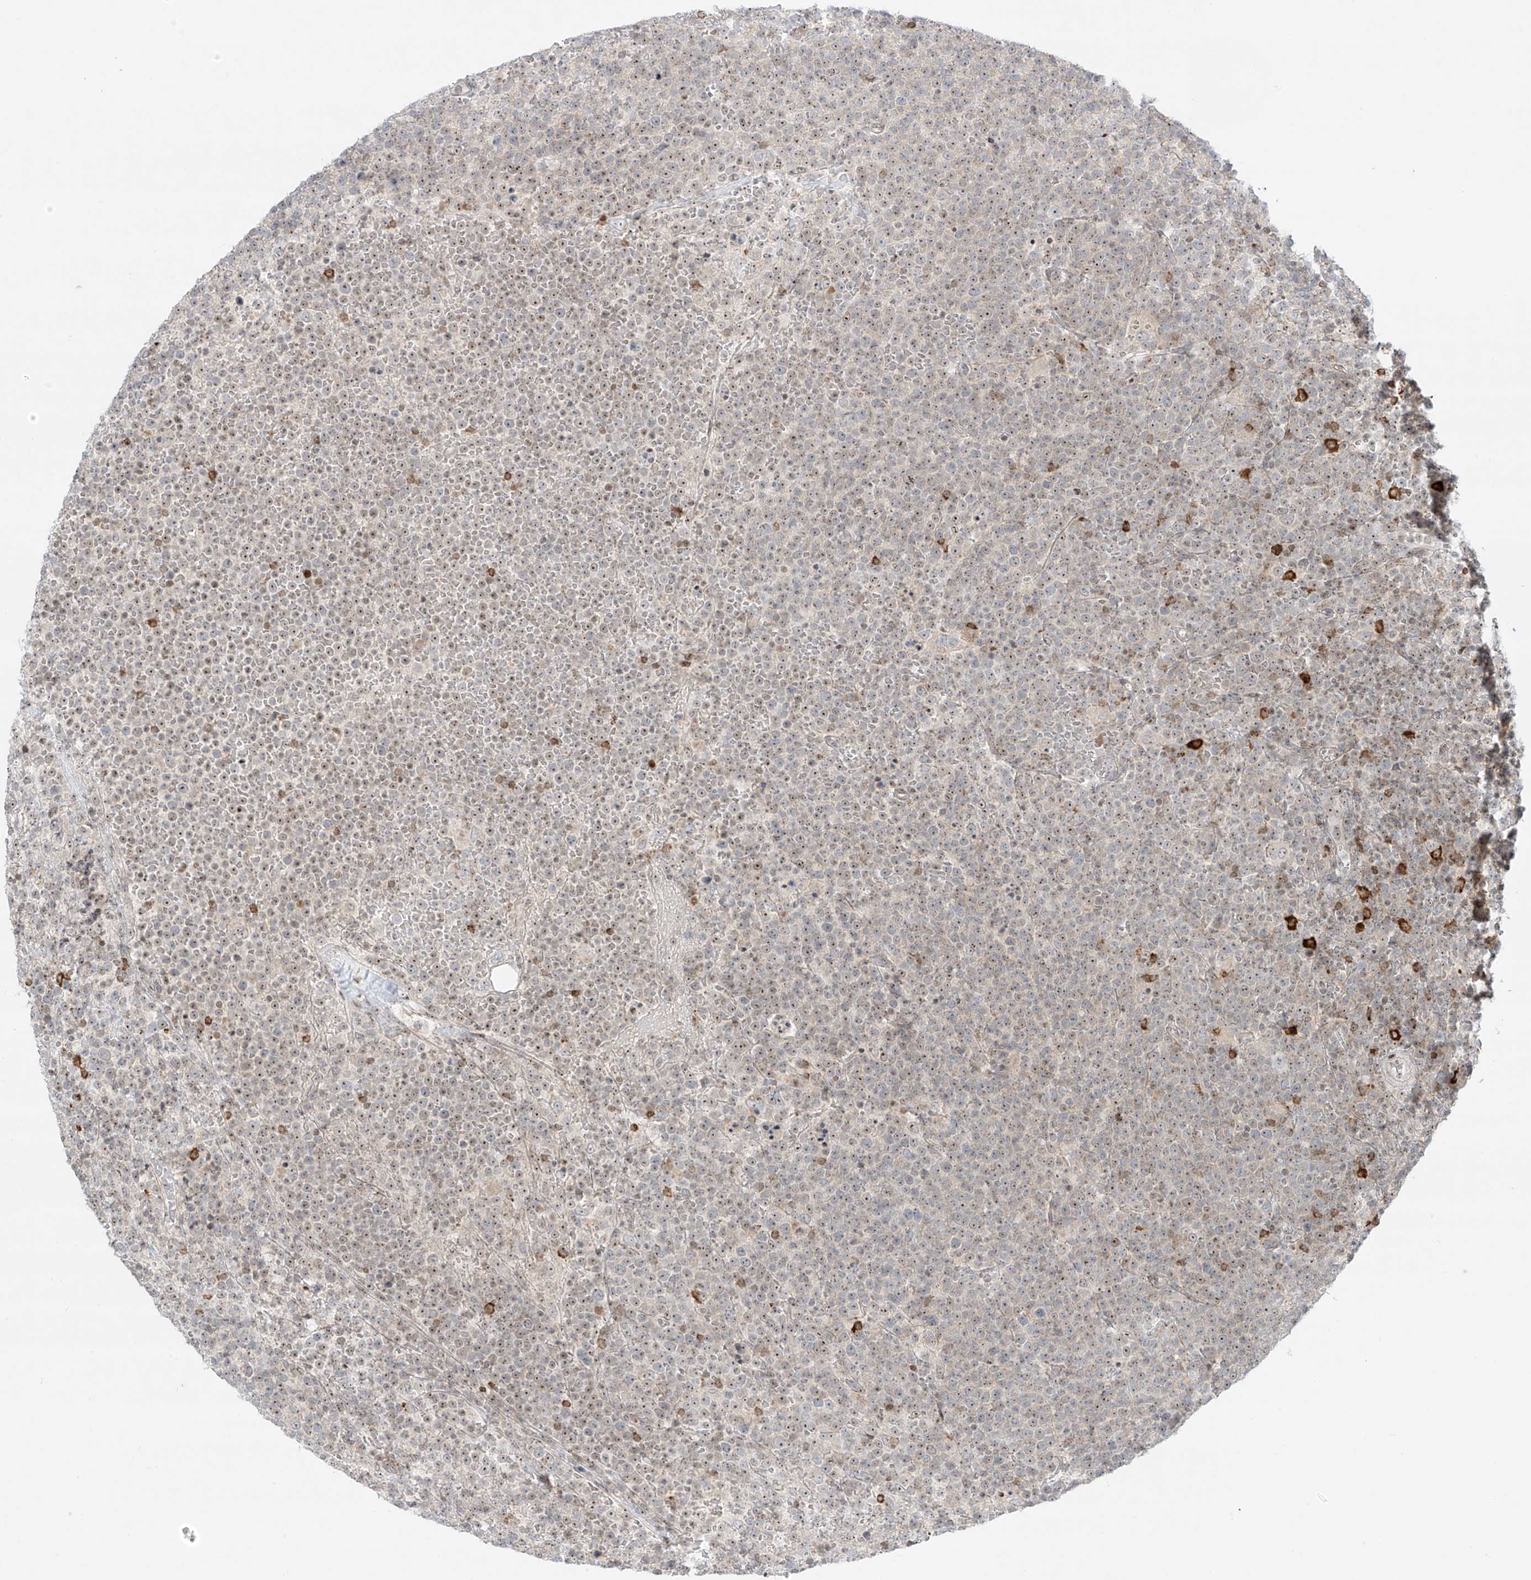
{"staining": {"intensity": "weak", "quantity": "25%-75%", "location": "nuclear"}, "tissue": "lymphoma", "cell_type": "Tumor cells", "image_type": "cancer", "snomed": [{"axis": "morphology", "description": "Malignant lymphoma, non-Hodgkin's type, High grade"}, {"axis": "topography", "description": "Lymph node"}], "caption": "Immunohistochemical staining of human malignant lymphoma, non-Hodgkin's type (high-grade) exhibits low levels of weak nuclear protein expression in approximately 25%-75% of tumor cells.", "gene": "ZNF512", "patient": {"sex": "male", "age": 61}}